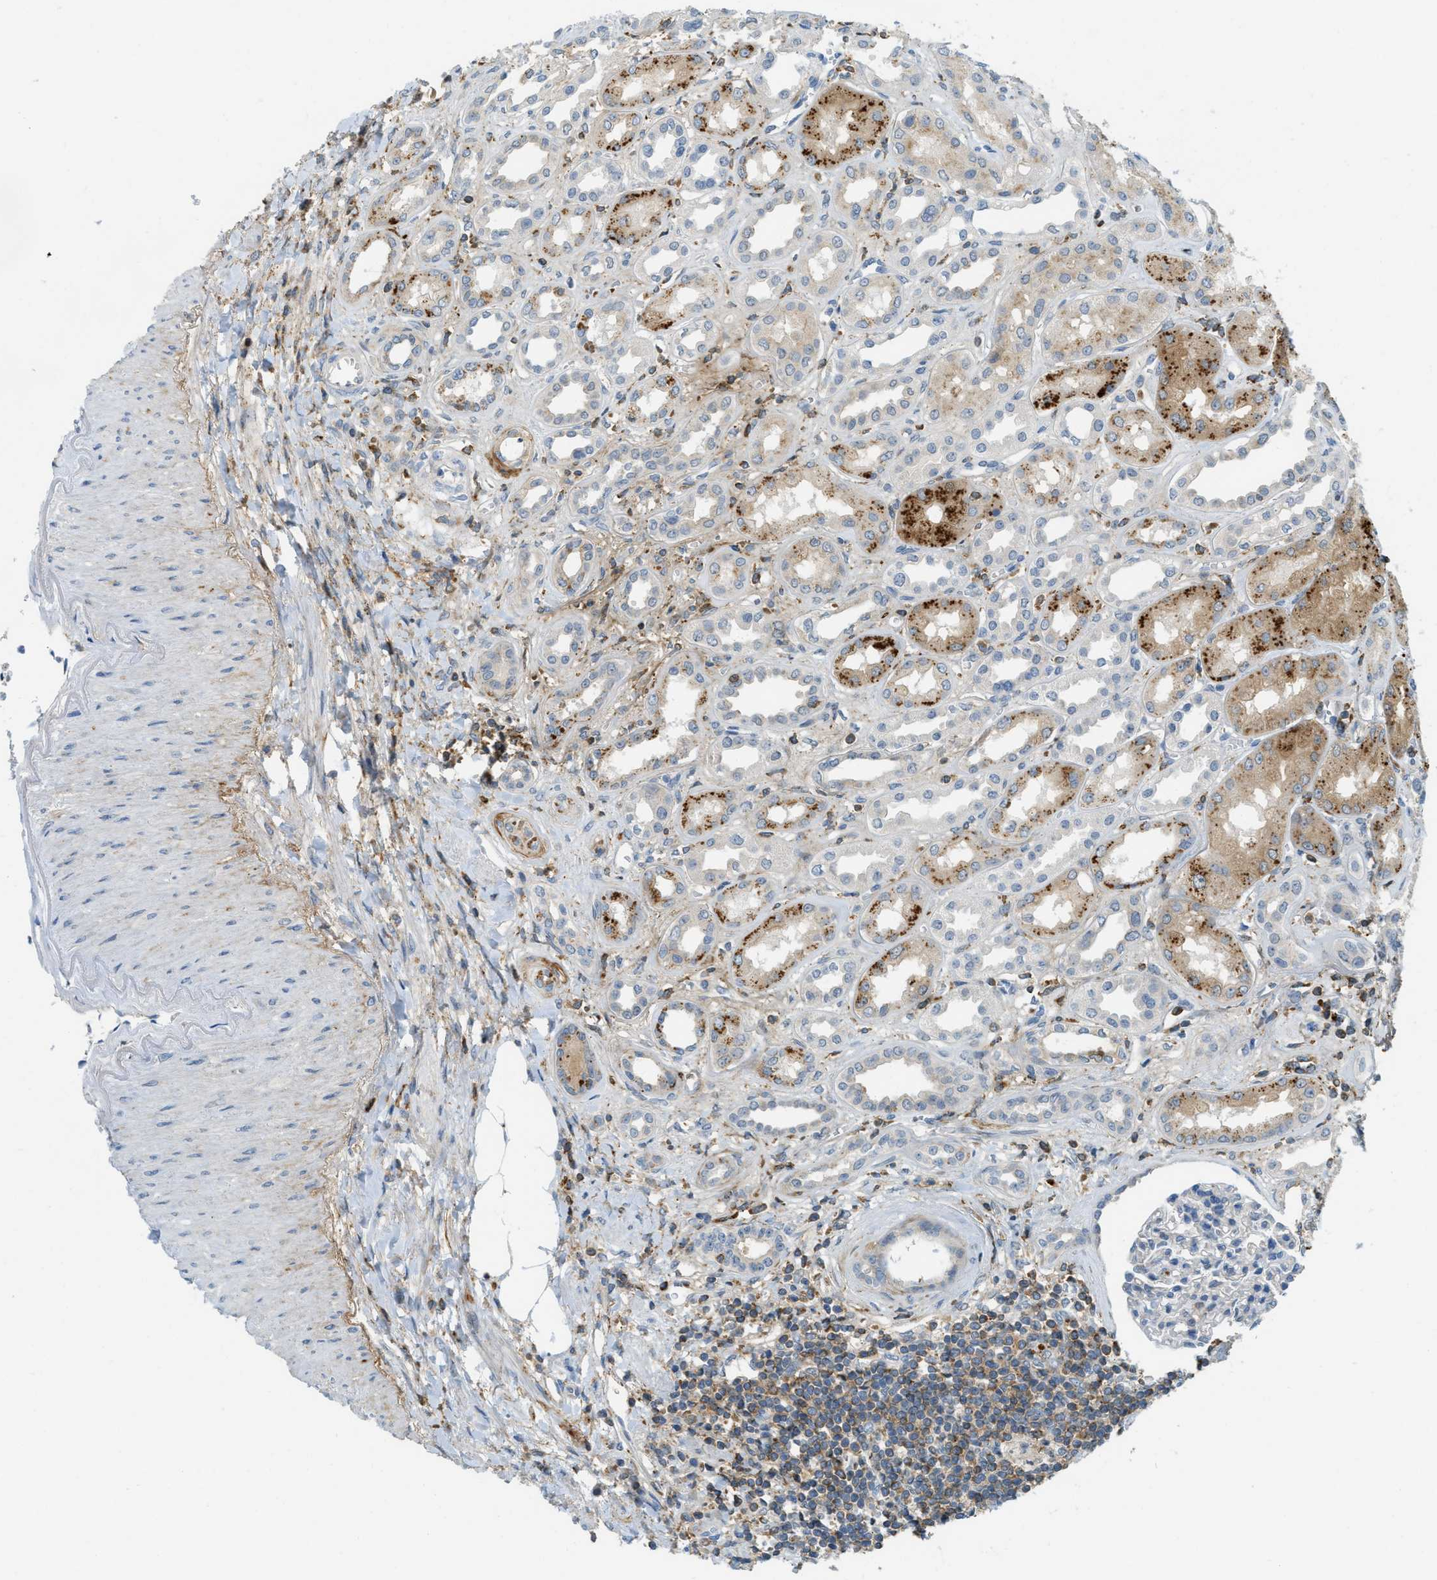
{"staining": {"intensity": "negative", "quantity": "none", "location": "none"}, "tissue": "kidney", "cell_type": "Cells in glomeruli", "image_type": "normal", "snomed": [{"axis": "morphology", "description": "Normal tissue, NOS"}, {"axis": "topography", "description": "Kidney"}], "caption": "Immunohistochemistry photomicrograph of unremarkable human kidney stained for a protein (brown), which shows no staining in cells in glomeruli.", "gene": "PLBD2", "patient": {"sex": "male", "age": 59}}